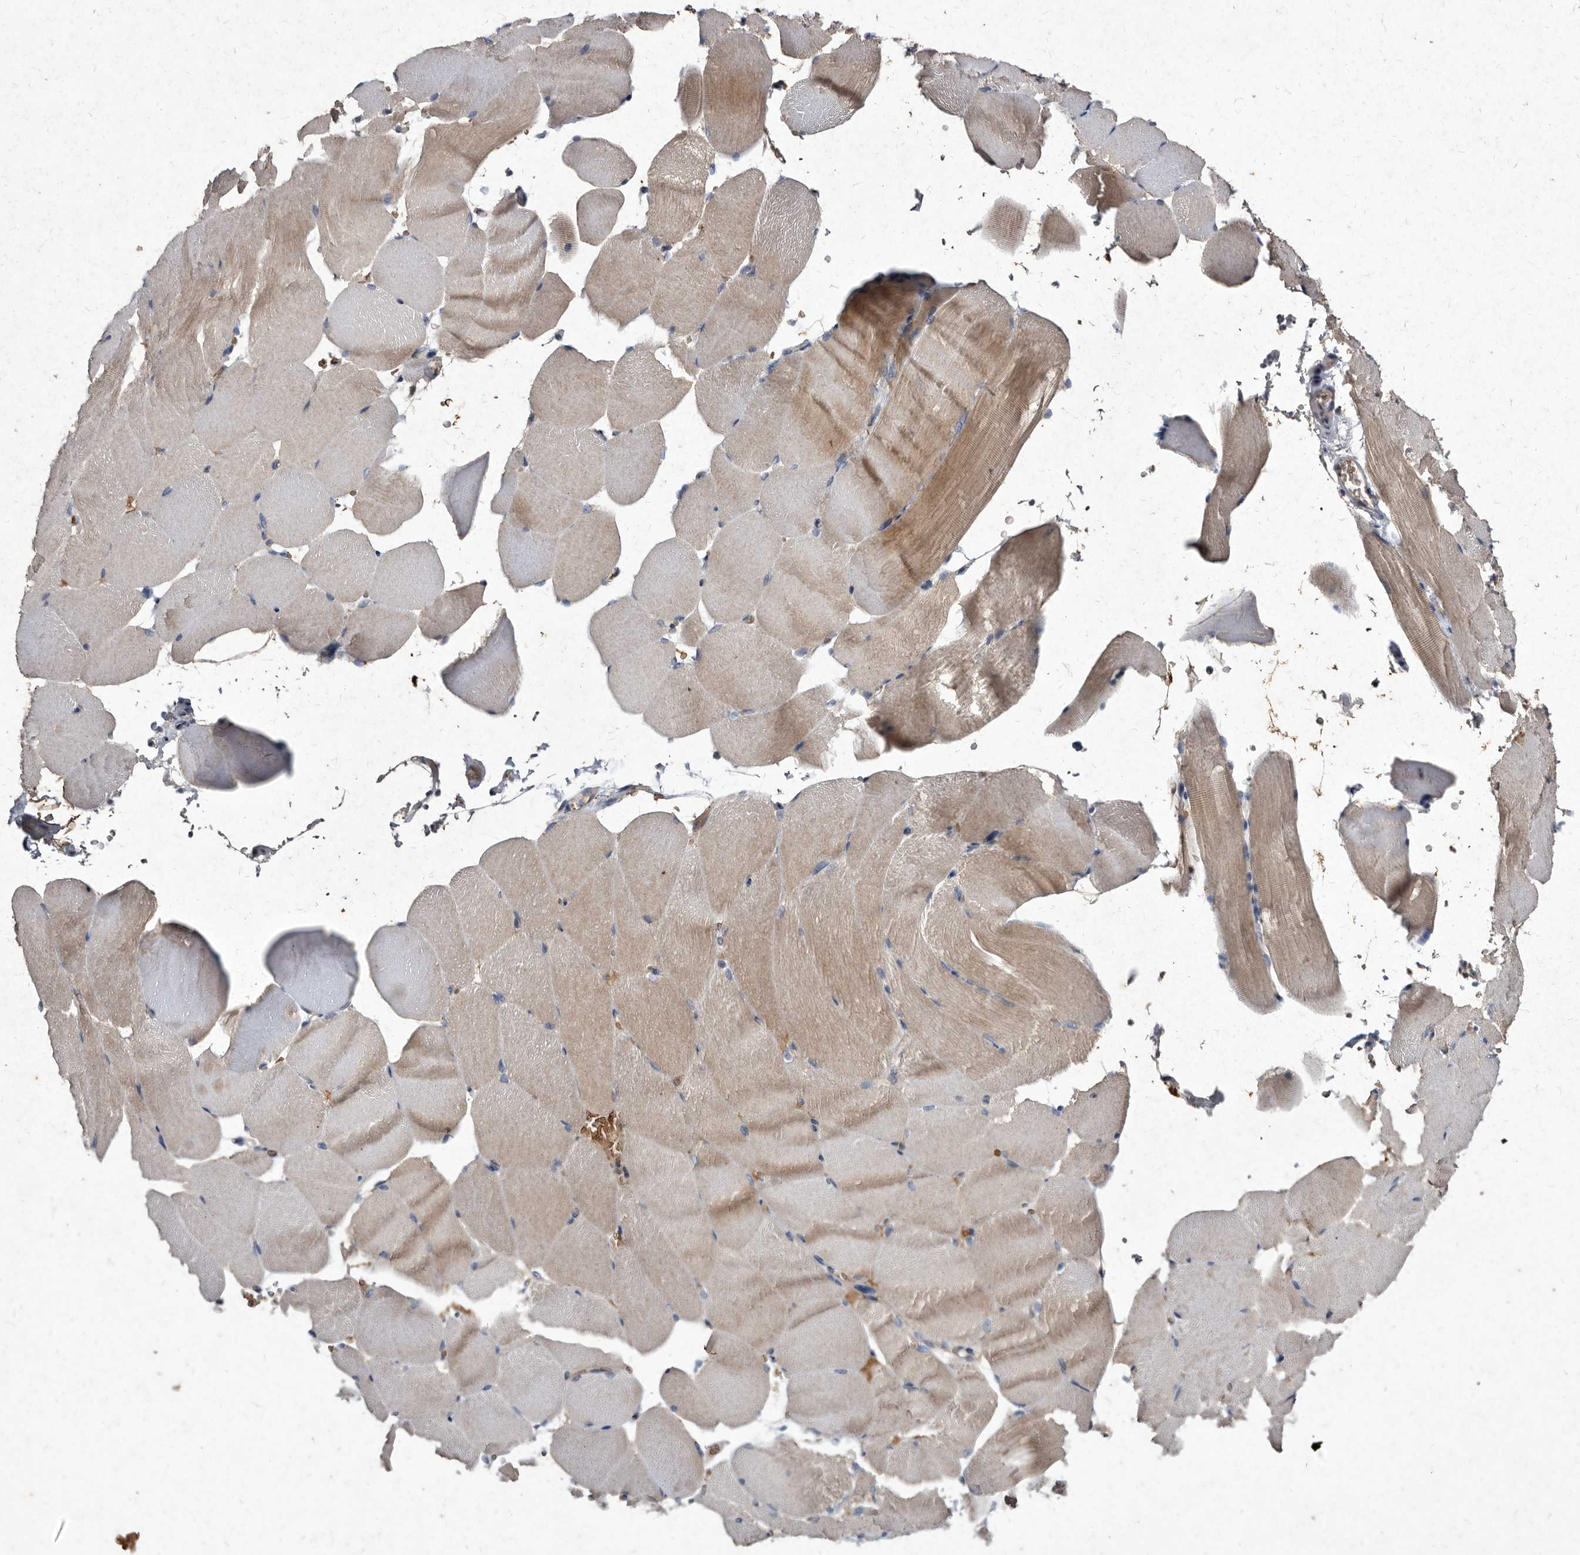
{"staining": {"intensity": "weak", "quantity": "<25%", "location": "cytoplasmic/membranous"}, "tissue": "skeletal muscle", "cell_type": "Myocytes", "image_type": "normal", "snomed": [{"axis": "morphology", "description": "Normal tissue, NOS"}, {"axis": "topography", "description": "Skeletal muscle"}, {"axis": "topography", "description": "Parathyroid gland"}], "caption": "Myocytes show no significant protein positivity in normal skeletal muscle. The staining was performed using DAB (3,3'-diaminobenzidine) to visualize the protein expression in brown, while the nuclei were stained in blue with hematoxylin (Magnification: 20x).", "gene": "YPEL1", "patient": {"sex": "female", "age": 37}}